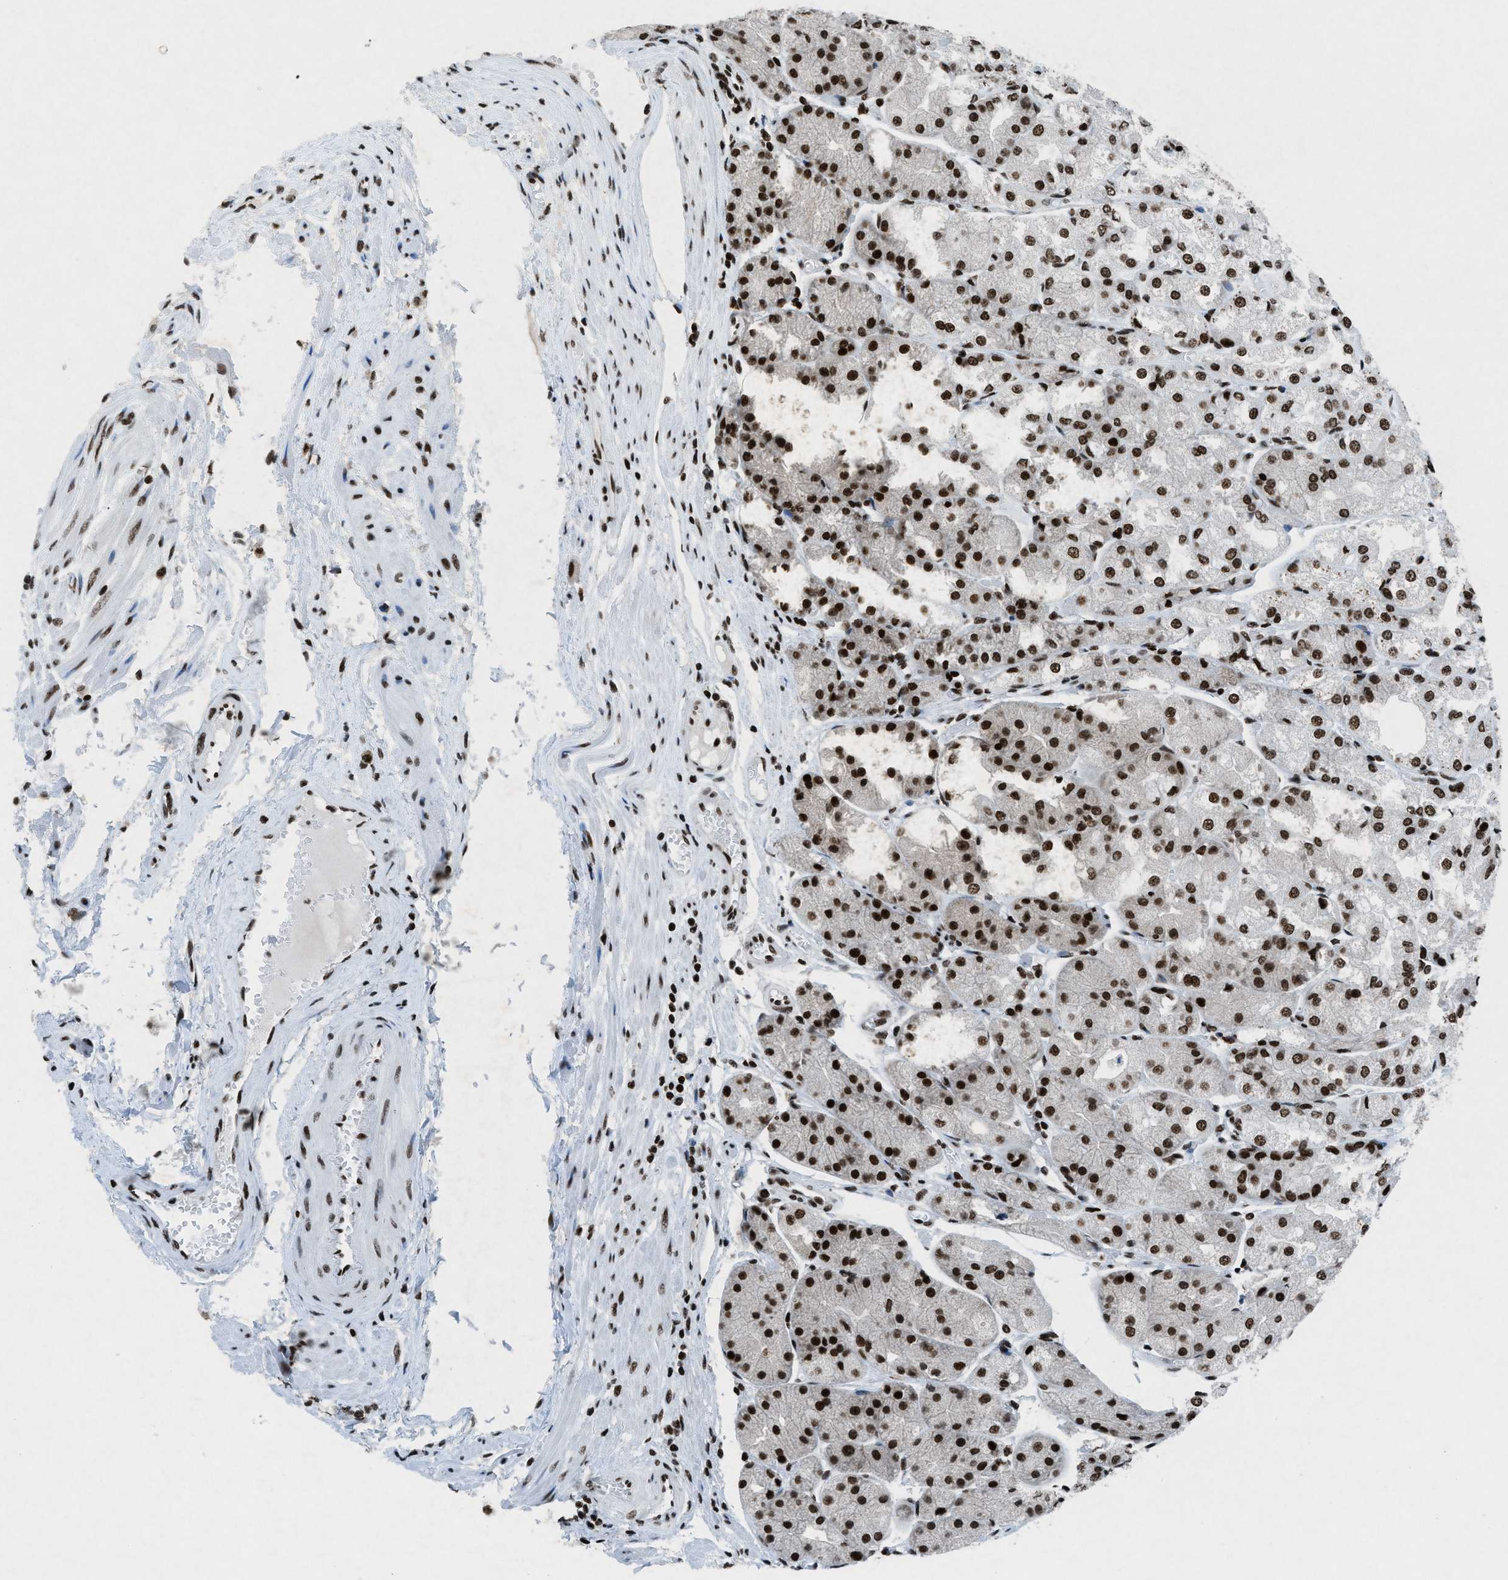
{"staining": {"intensity": "strong", "quantity": ">75%", "location": "nuclear"}, "tissue": "stomach", "cell_type": "Glandular cells", "image_type": "normal", "snomed": [{"axis": "morphology", "description": "Normal tissue, NOS"}, {"axis": "topography", "description": "Stomach, upper"}], "caption": "This photomicrograph shows normal stomach stained with IHC to label a protein in brown. The nuclear of glandular cells show strong positivity for the protein. Nuclei are counter-stained blue.", "gene": "NXF1", "patient": {"sex": "male", "age": 72}}